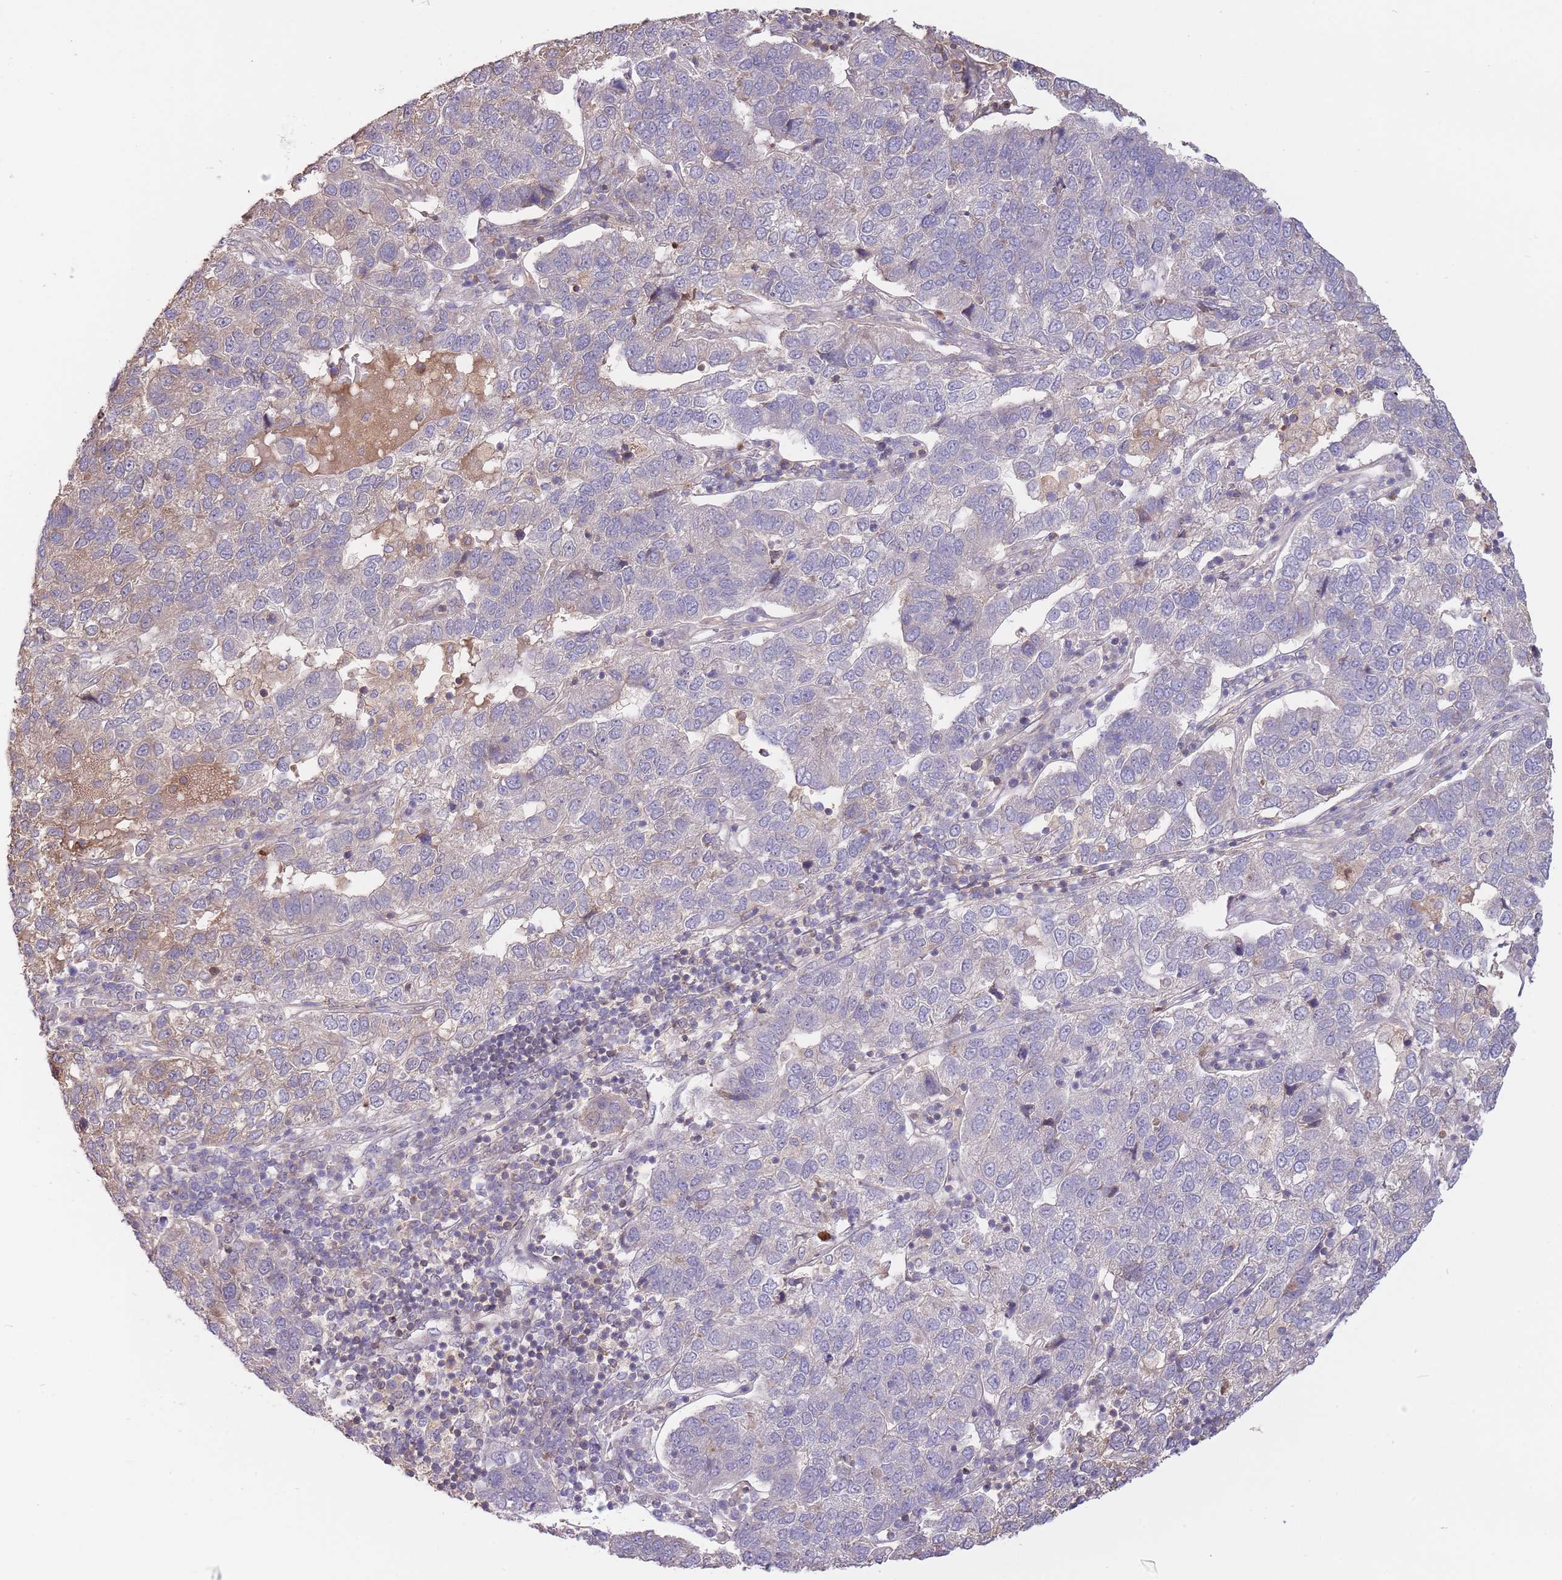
{"staining": {"intensity": "negative", "quantity": "none", "location": "none"}, "tissue": "pancreatic cancer", "cell_type": "Tumor cells", "image_type": "cancer", "snomed": [{"axis": "morphology", "description": "Adenocarcinoma, NOS"}, {"axis": "topography", "description": "Pancreas"}], "caption": "This is an immunohistochemistry micrograph of pancreatic cancer. There is no positivity in tumor cells.", "gene": "ZNF304", "patient": {"sex": "female", "age": 61}}